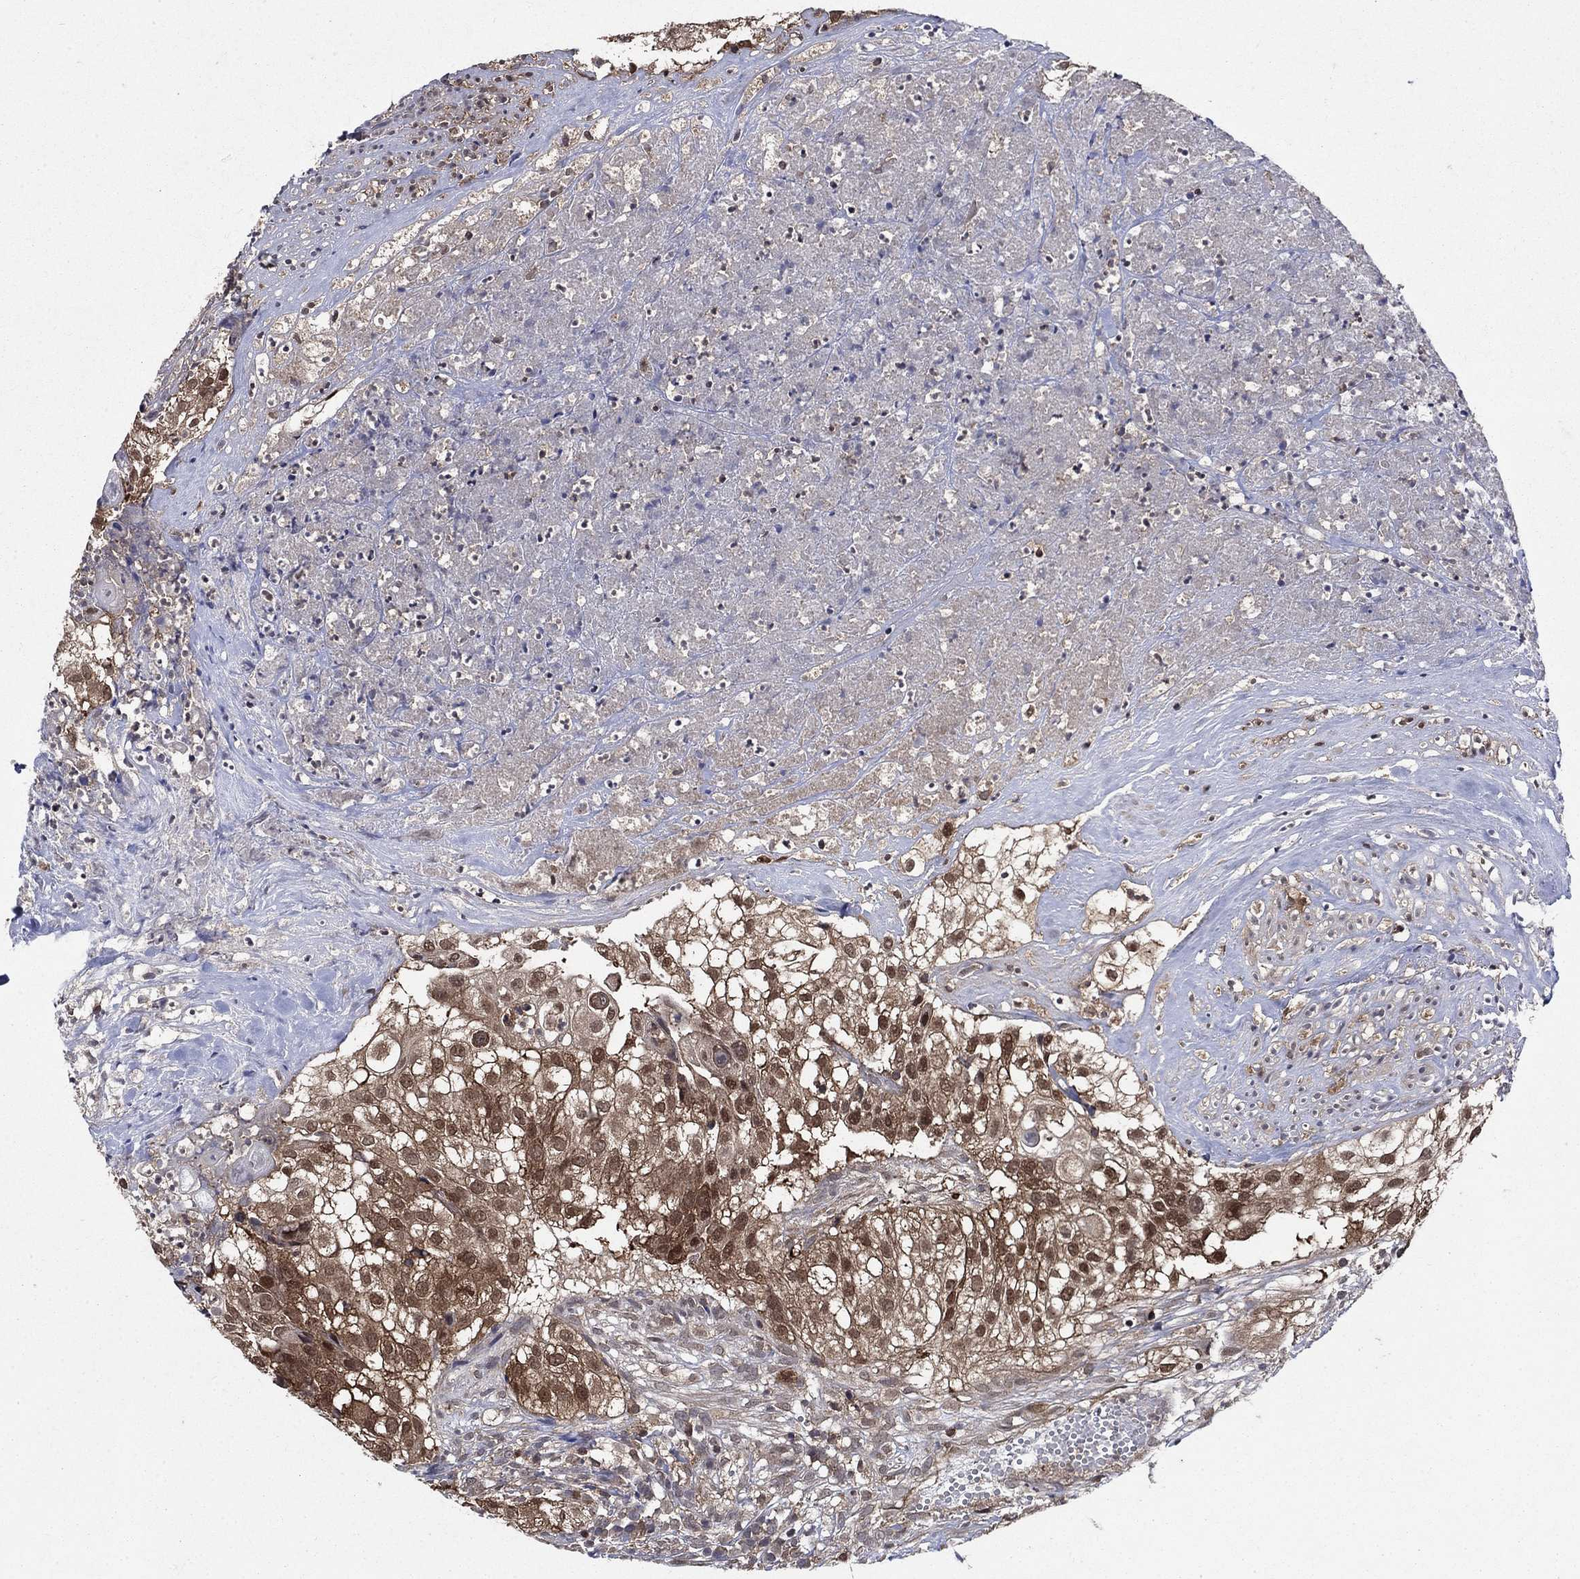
{"staining": {"intensity": "moderate", "quantity": ">75%", "location": "cytoplasmic/membranous"}, "tissue": "urothelial cancer", "cell_type": "Tumor cells", "image_type": "cancer", "snomed": [{"axis": "morphology", "description": "Urothelial carcinoma, High grade"}, {"axis": "topography", "description": "Urinary bladder"}], "caption": "Immunohistochemical staining of urothelial cancer reveals moderate cytoplasmic/membranous protein positivity in approximately >75% of tumor cells. (DAB = brown stain, brightfield microscopy at high magnification).", "gene": "CACYBP", "patient": {"sex": "female", "age": 79}}